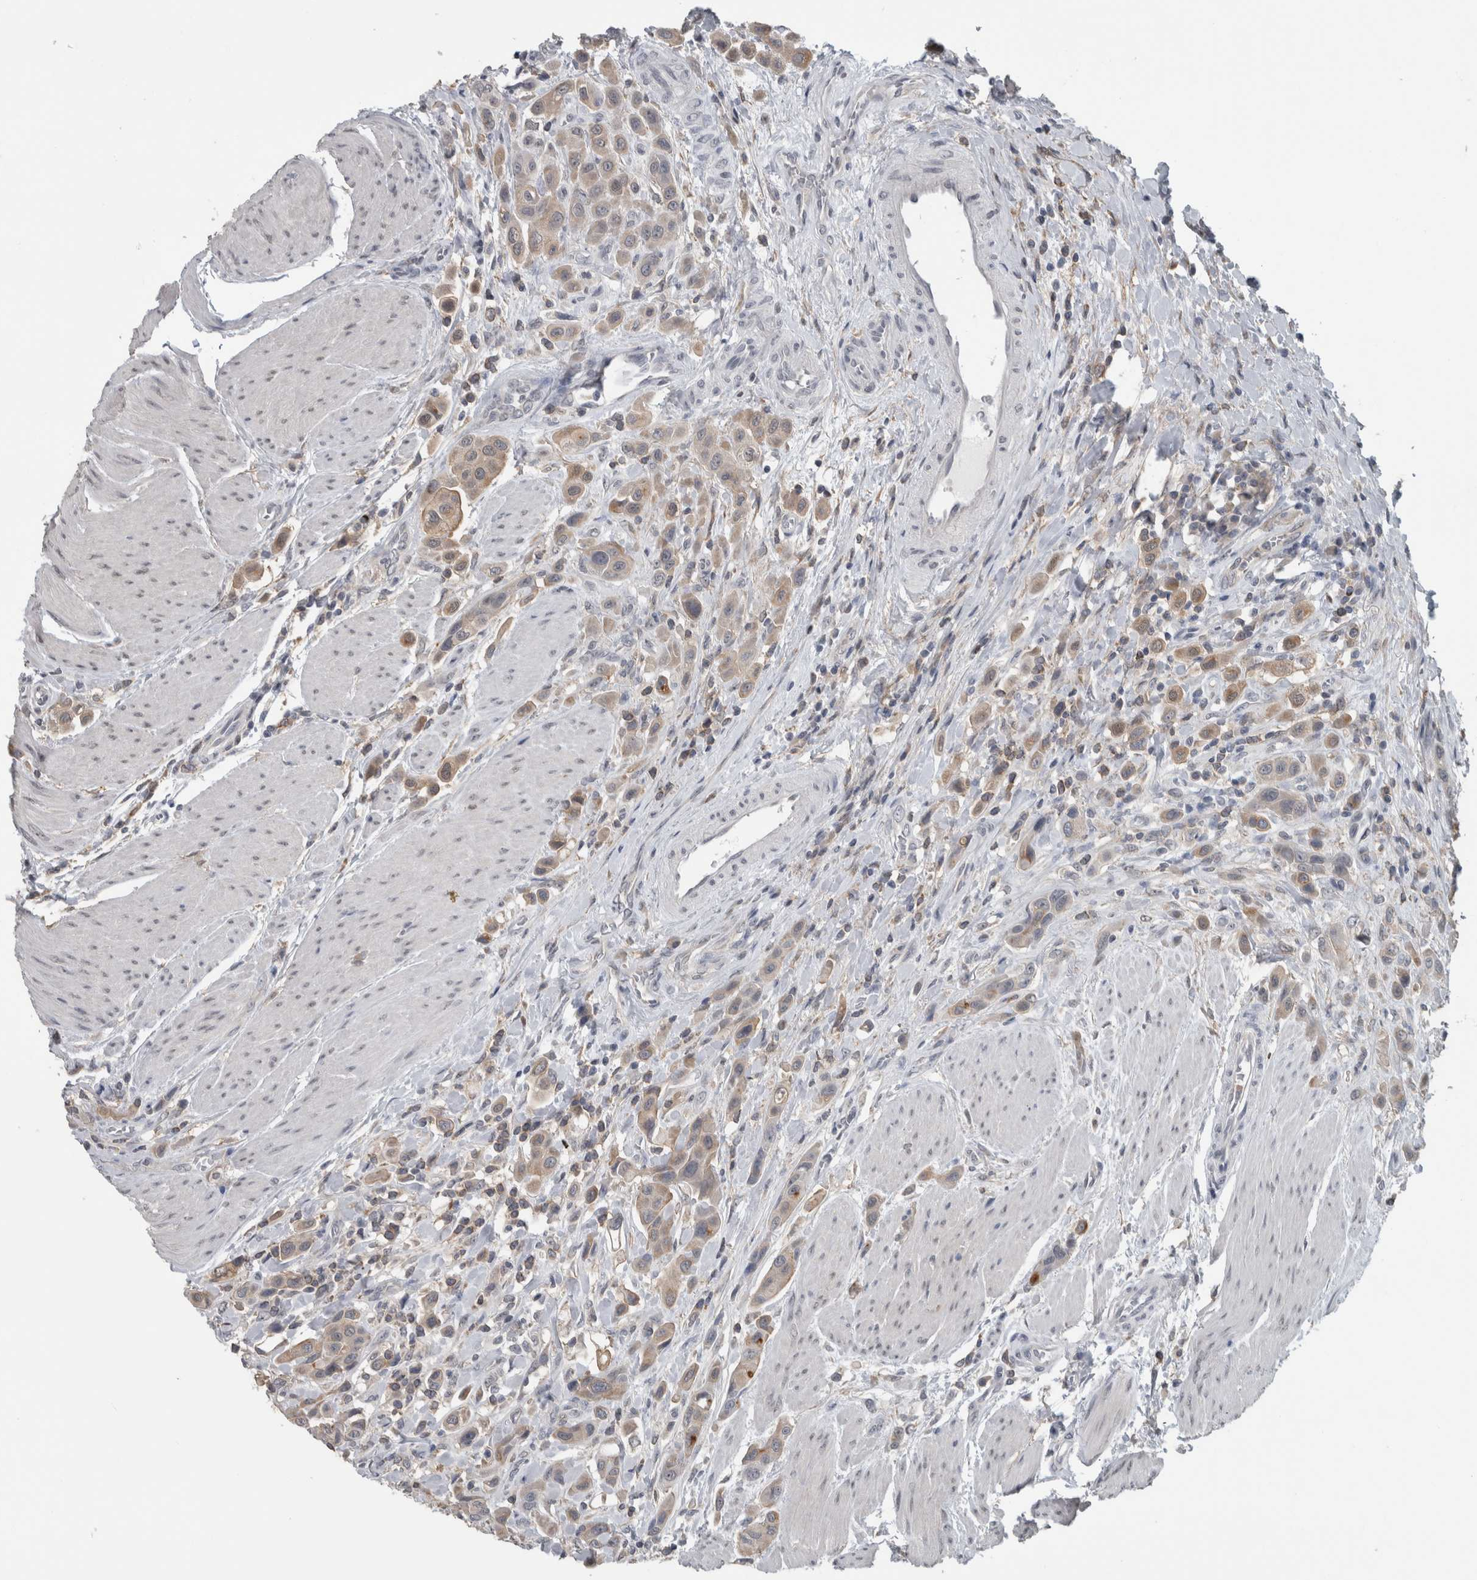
{"staining": {"intensity": "weak", "quantity": "25%-75%", "location": "cytoplasmic/membranous"}, "tissue": "urothelial cancer", "cell_type": "Tumor cells", "image_type": "cancer", "snomed": [{"axis": "morphology", "description": "Urothelial carcinoma, High grade"}, {"axis": "topography", "description": "Urinary bladder"}], "caption": "Urothelial cancer stained with IHC exhibits weak cytoplasmic/membranous positivity in about 25%-75% of tumor cells.", "gene": "ACSF2", "patient": {"sex": "male", "age": 50}}